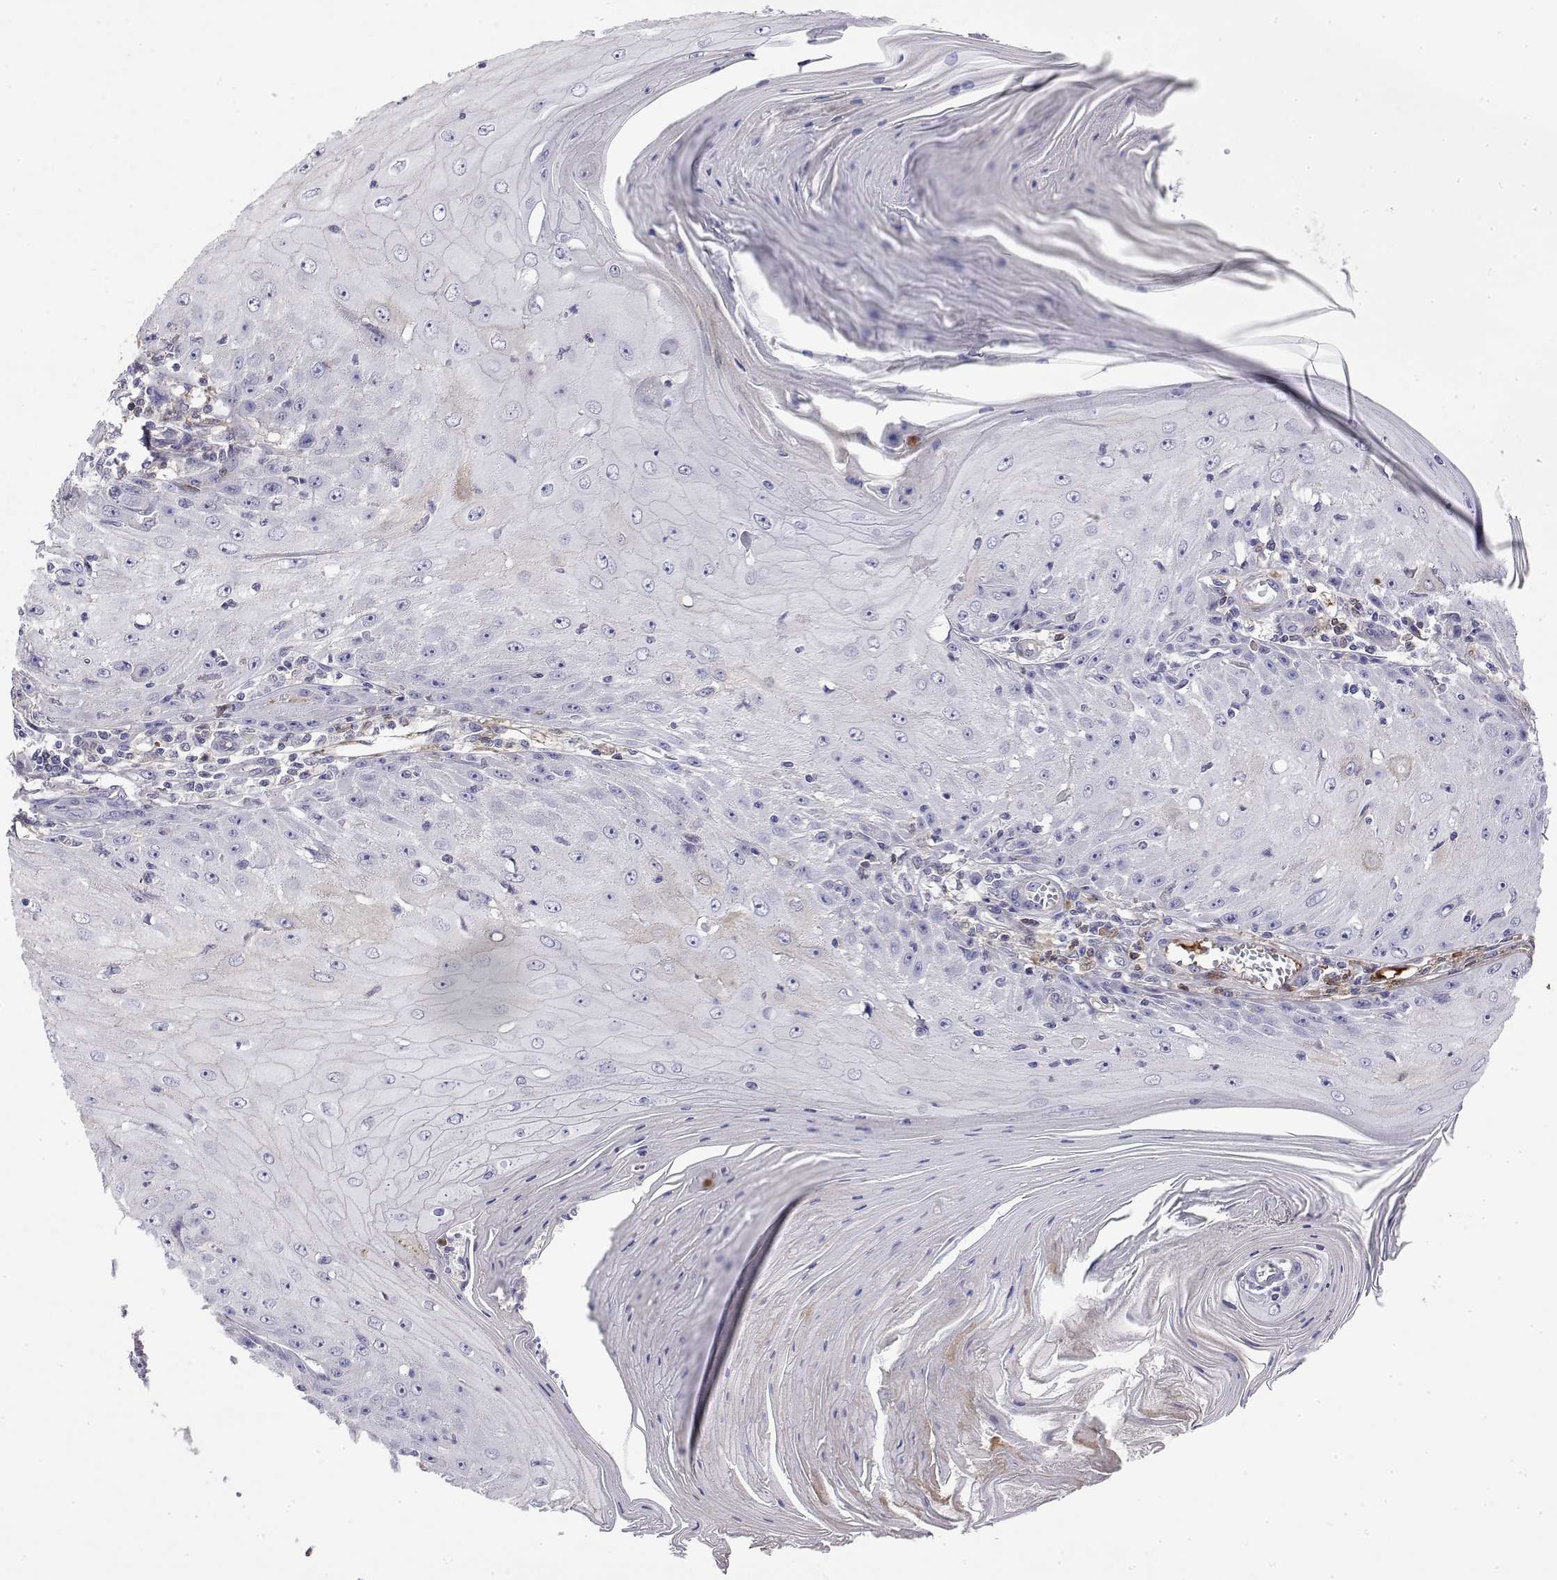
{"staining": {"intensity": "negative", "quantity": "none", "location": "none"}, "tissue": "skin cancer", "cell_type": "Tumor cells", "image_type": "cancer", "snomed": [{"axis": "morphology", "description": "Squamous cell carcinoma, NOS"}, {"axis": "topography", "description": "Skin"}], "caption": "IHC of skin cancer (squamous cell carcinoma) shows no expression in tumor cells. (DAB immunohistochemistry with hematoxylin counter stain).", "gene": "GGACT", "patient": {"sex": "female", "age": 73}}